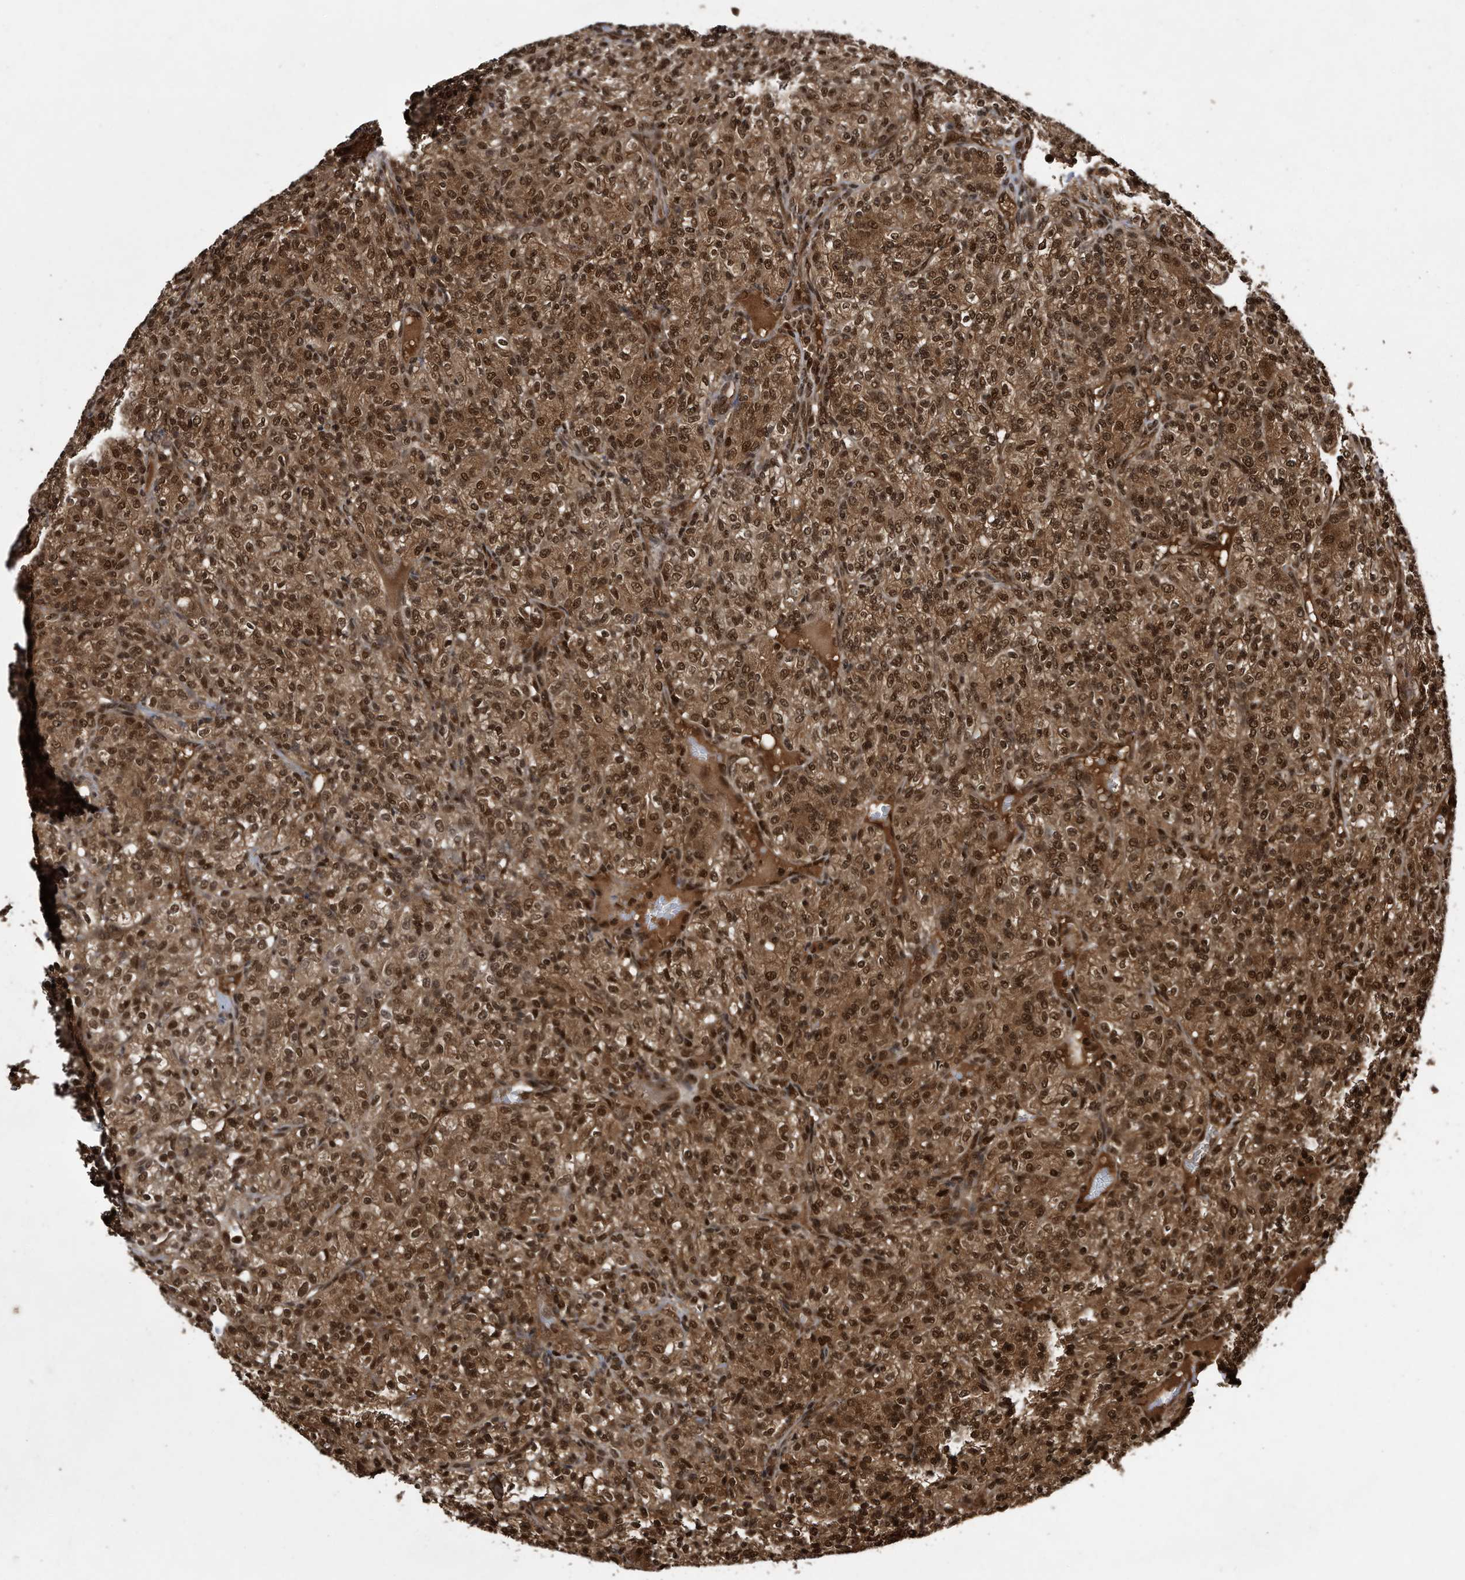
{"staining": {"intensity": "strong", "quantity": ">75%", "location": "cytoplasmic/membranous,nuclear"}, "tissue": "renal cancer", "cell_type": "Tumor cells", "image_type": "cancer", "snomed": [{"axis": "morphology", "description": "Adenocarcinoma, NOS"}, {"axis": "topography", "description": "Kidney"}], "caption": "A high amount of strong cytoplasmic/membranous and nuclear expression is seen in approximately >75% of tumor cells in renal adenocarcinoma tissue.", "gene": "RAD23B", "patient": {"sex": "male", "age": 77}}